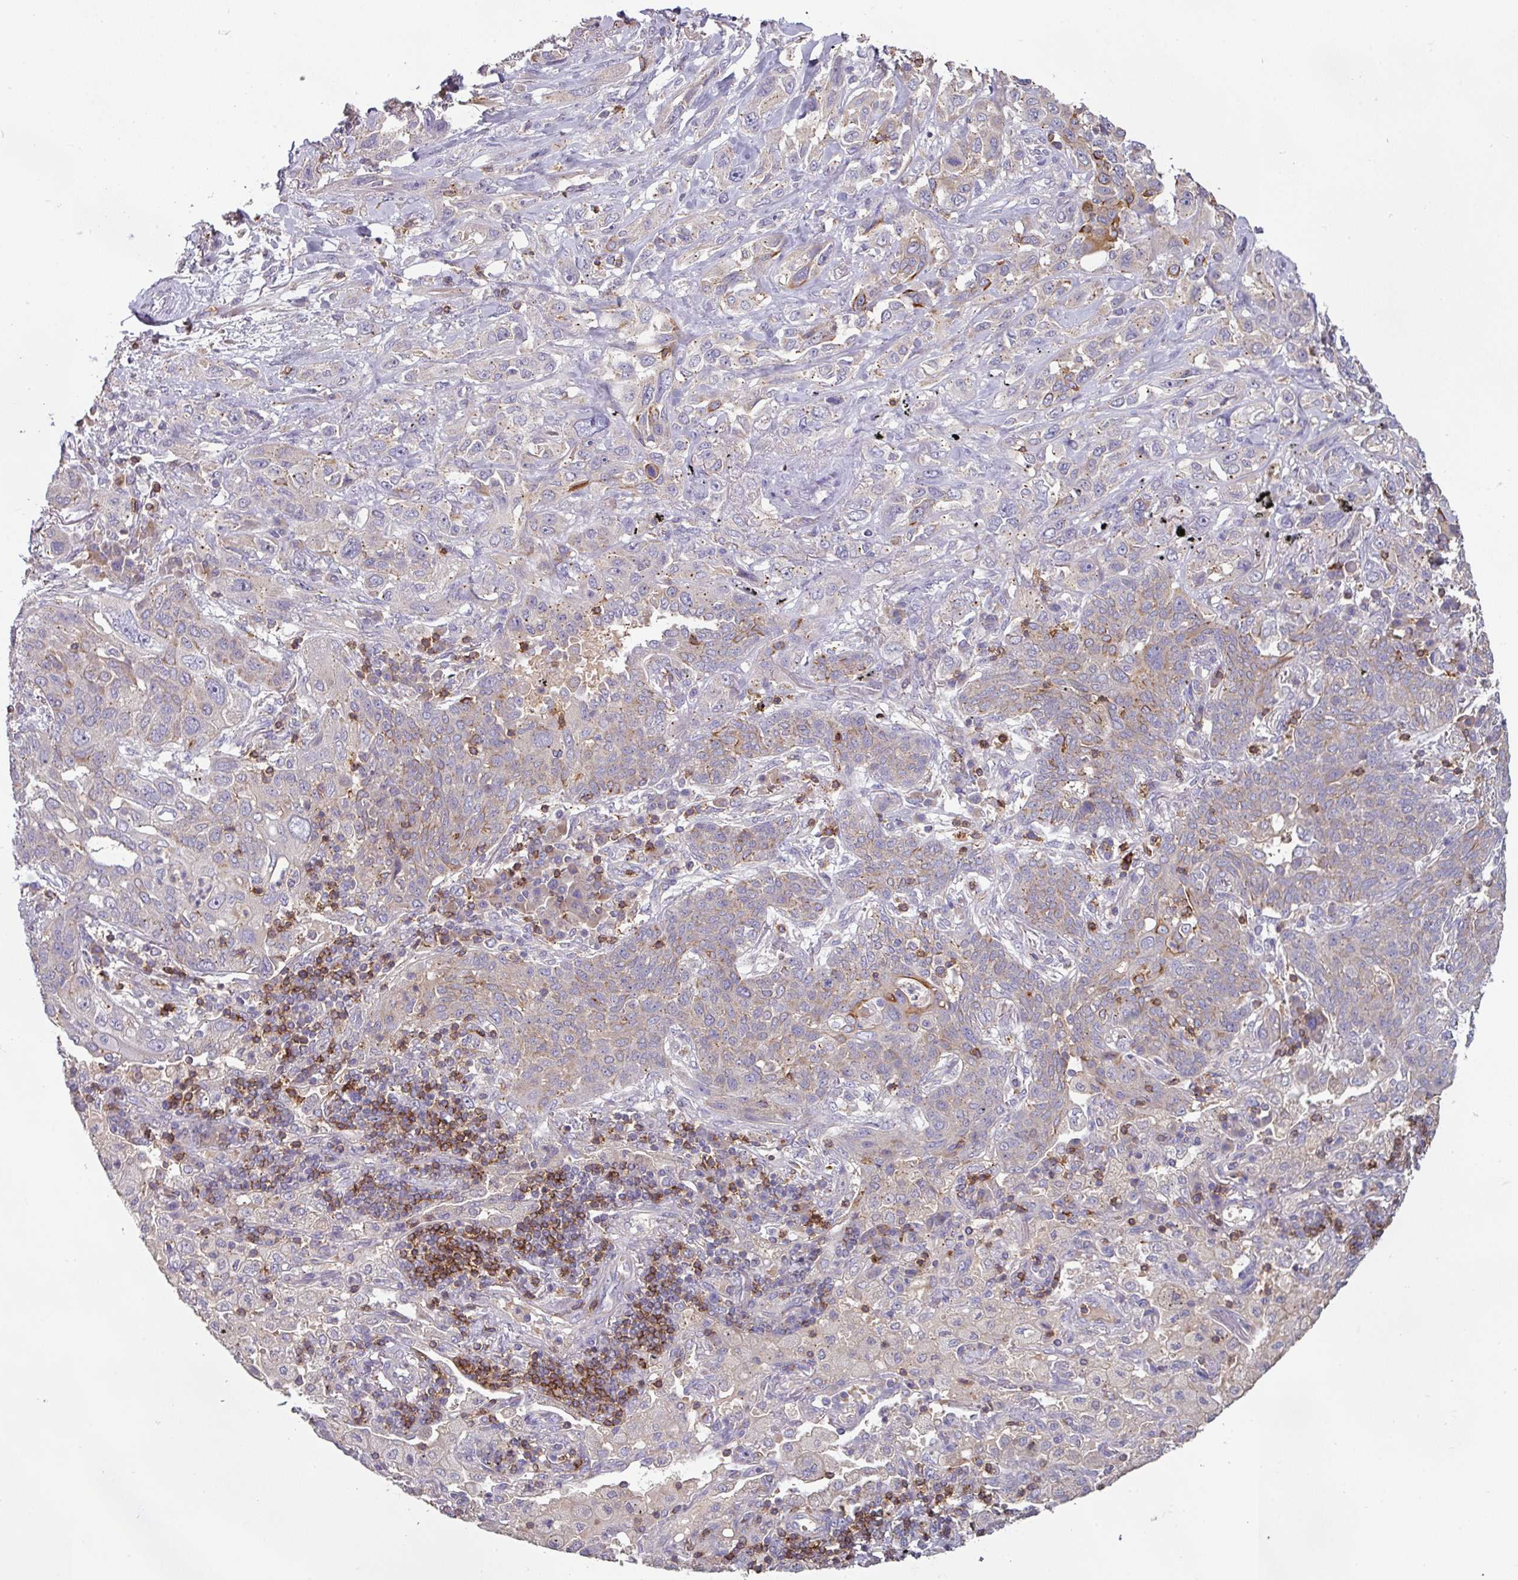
{"staining": {"intensity": "weak", "quantity": "<25%", "location": "cytoplasmic/membranous"}, "tissue": "lung cancer", "cell_type": "Tumor cells", "image_type": "cancer", "snomed": [{"axis": "morphology", "description": "Squamous cell carcinoma, NOS"}, {"axis": "topography", "description": "Lung"}], "caption": "The histopathology image reveals no staining of tumor cells in lung cancer (squamous cell carcinoma).", "gene": "CD3G", "patient": {"sex": "female", "age": 70}}